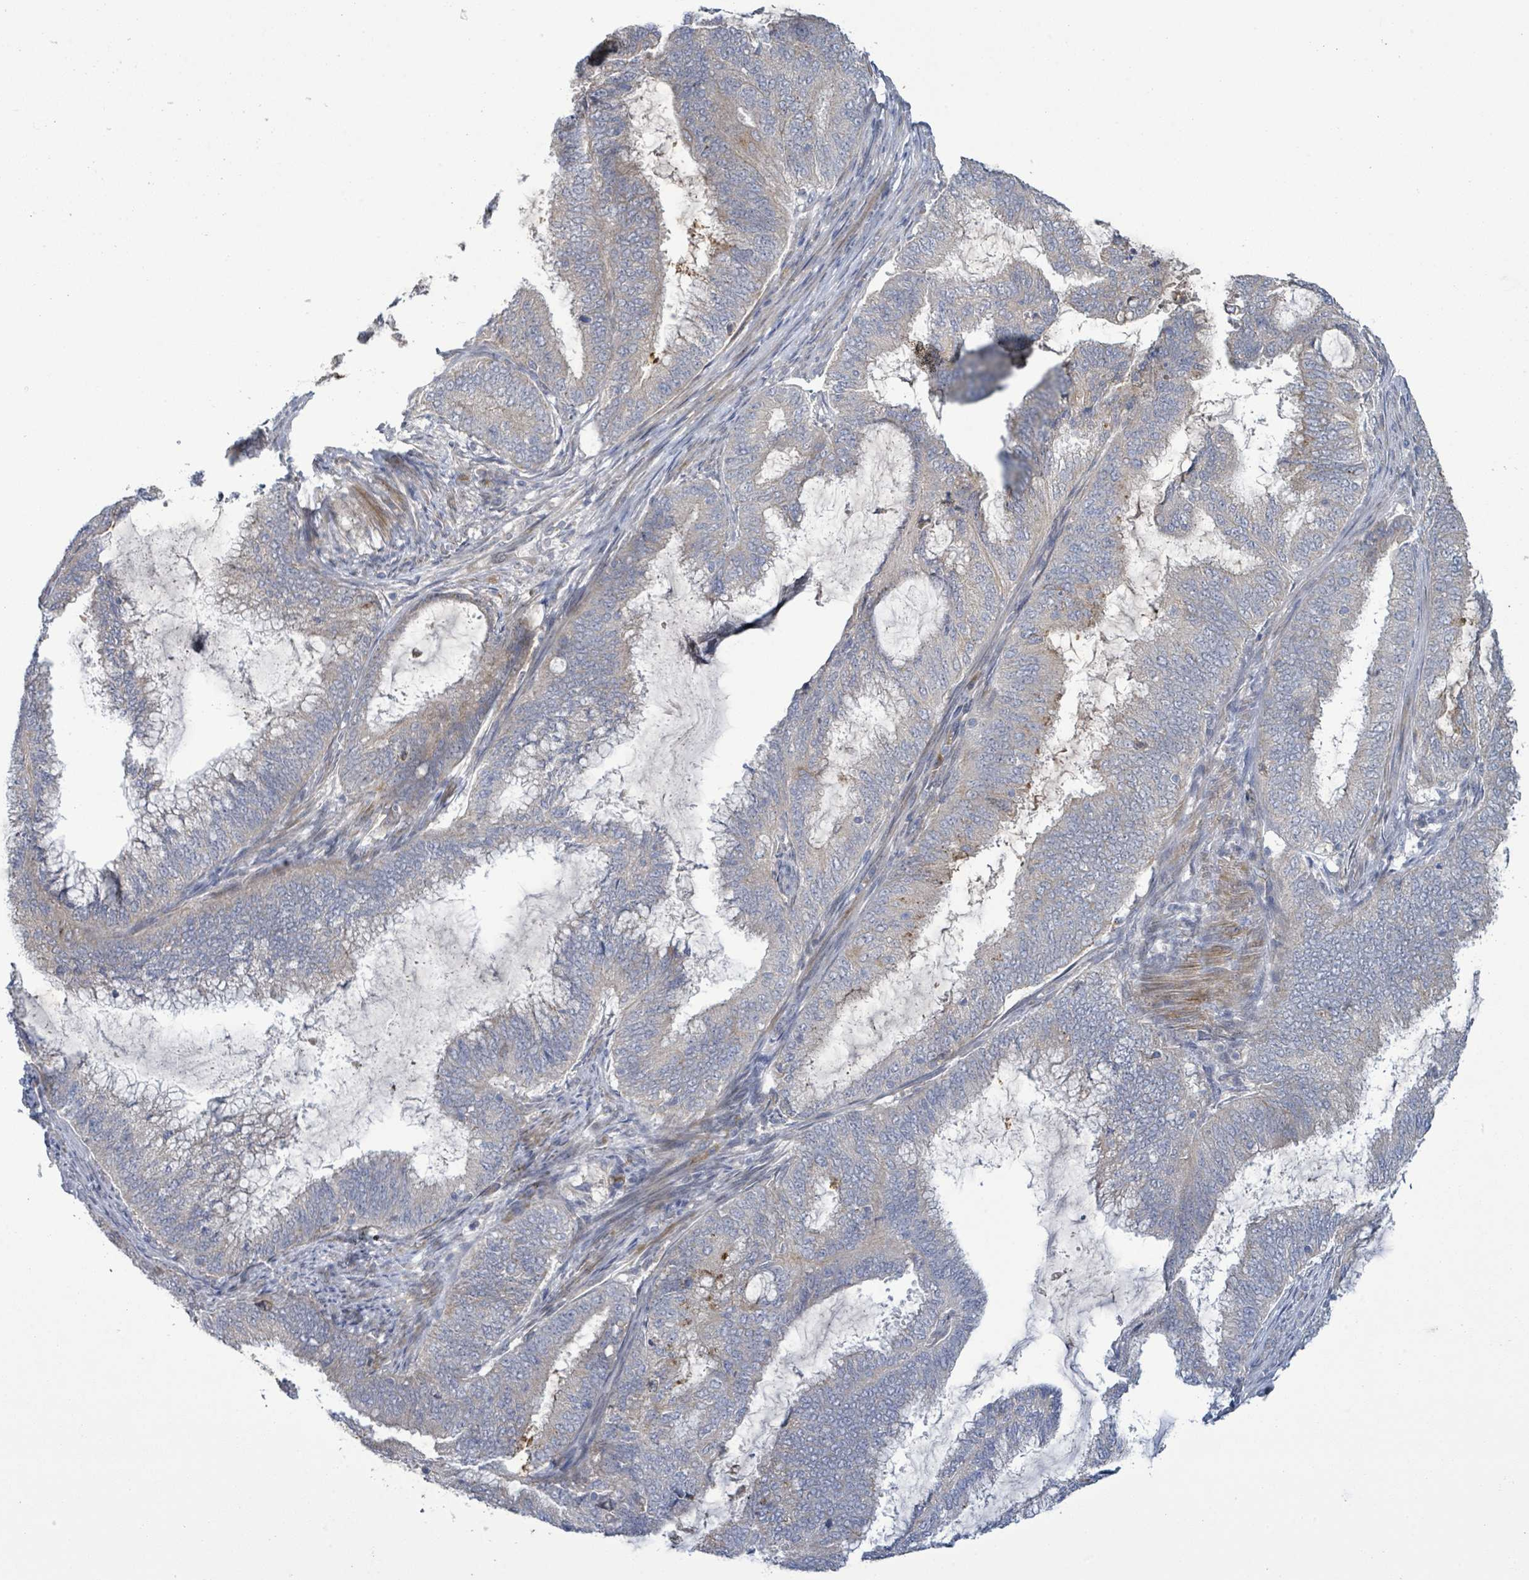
{"staining": {"intensity": "negative", "quantity": "none", "location": "none"}, "tissue": "endometrial cancer", "cell_type": "Tumor cells", "image_type": "cancer", "snomed": [{"axis": "morphology", "description": "Adenocarcinoma, NOS"}, {"axis": "topography", "description": "Endometrium"}], "caption": "Endometrial cancer was stained to show a protein in brown. There is no significant positivity in tumor cells.", "gene": "SLIT3", "patient": {"sex": "female", "age": 51}}